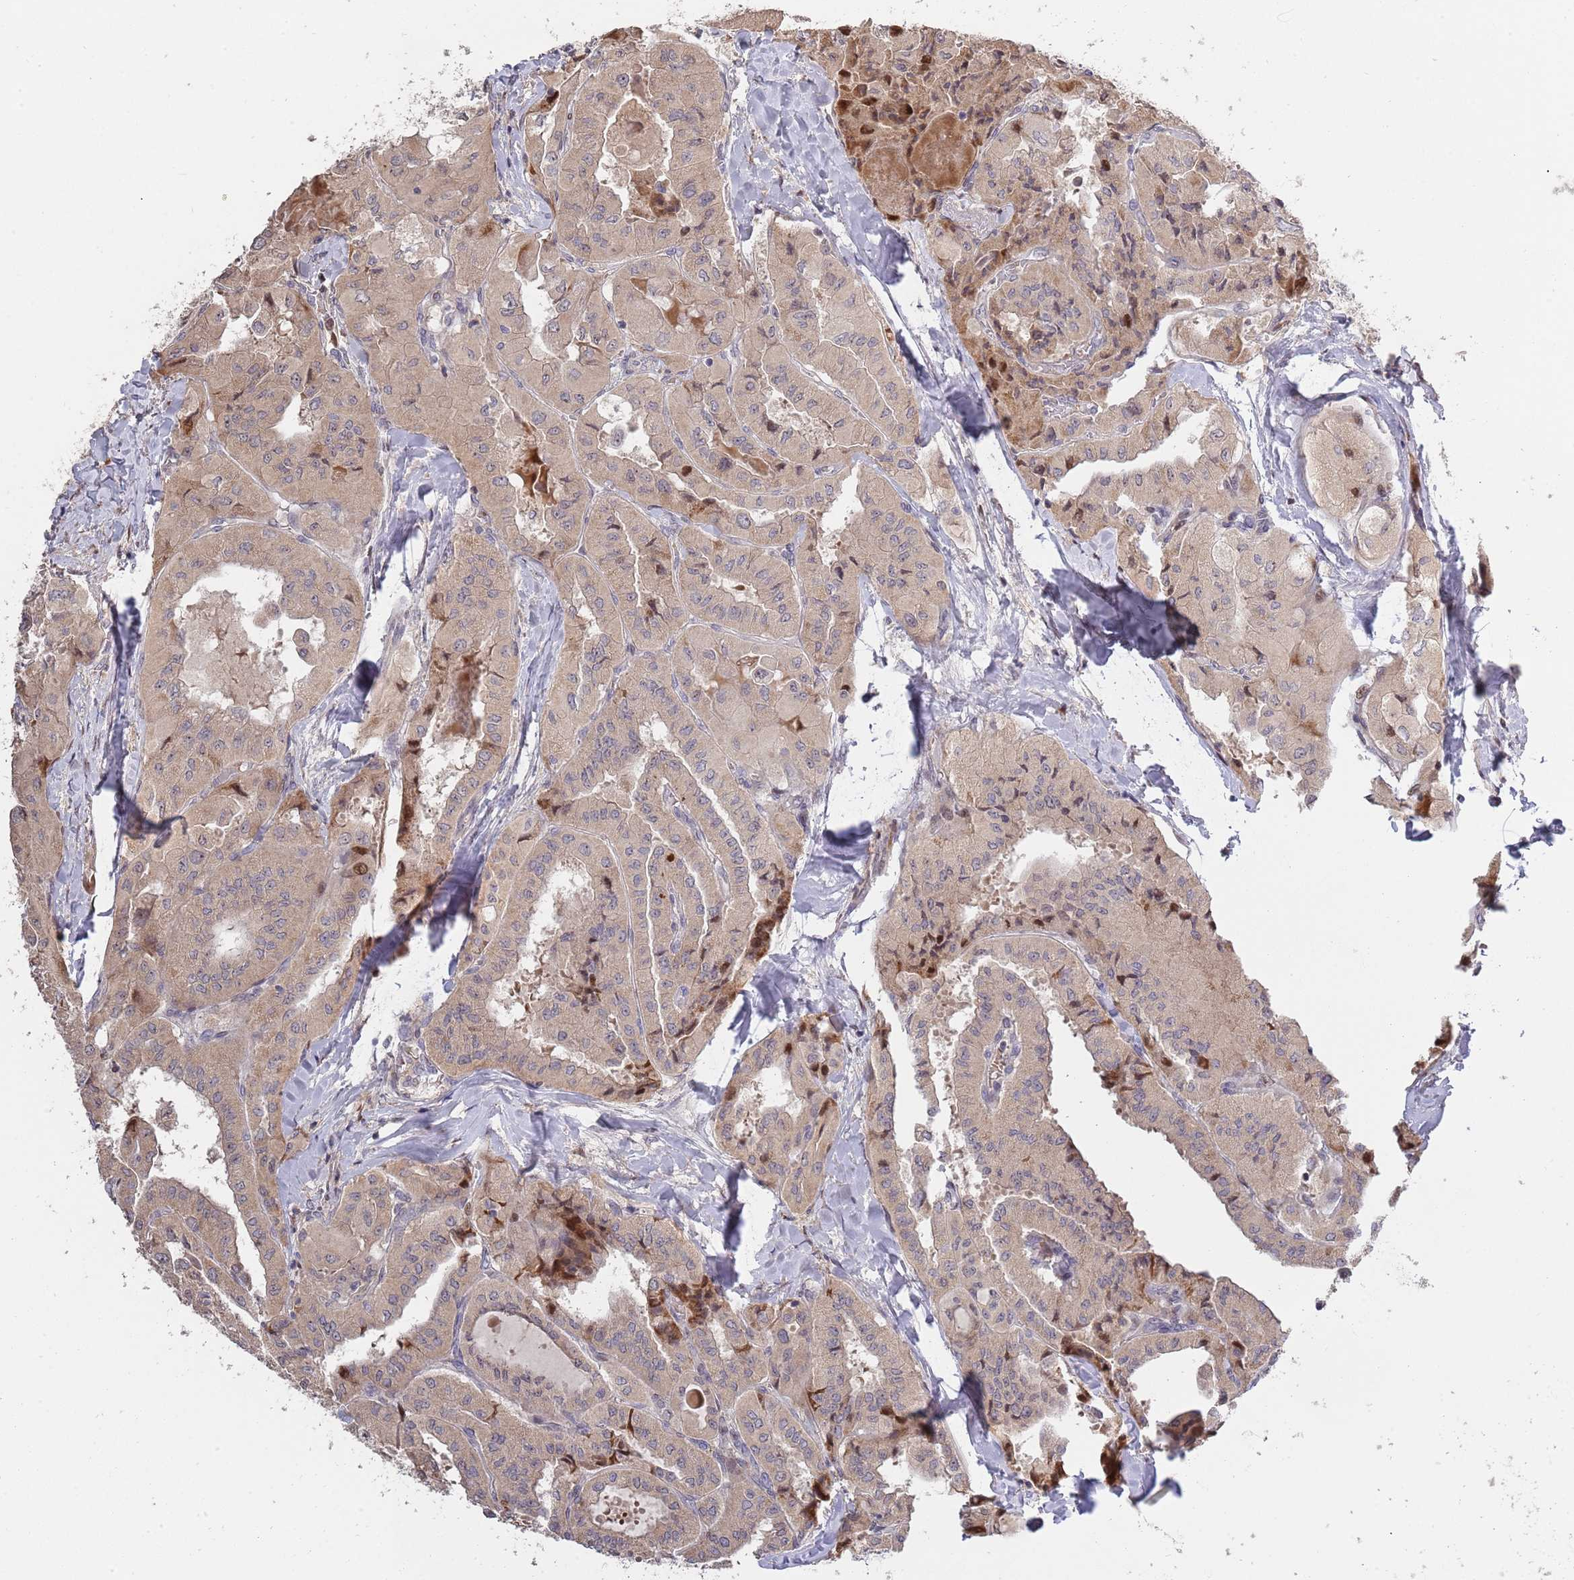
{"staining": {"intensity": "moderate", "quantity": "<25%", "location": "cytoplasmic/membranous,nuclear"}, "tissue": "thyroid cancer", "cell_type": "Tumor cells", "image_type": "cancer", "snomed": [{"axis": "morphology", "description": "Normal tissue, NOS"}, {"axis": "morphology", "description": "Papillary adenocarcinoma, NOS"}, {"axis": "topography", "description": "Thyroid gland"}], "caption": "Immunohistochemistry (IHC) image of human thyroid cancer (papillary adenocarcinoma) stained for a protein (brown), which exhibits low levels of moderate cytoplasmic/membranous and nuclear positivity in approximately <25% of tumor cells.", "gene": "SYNDIG1L", "patient": {"sex": "female", "age": 59}}